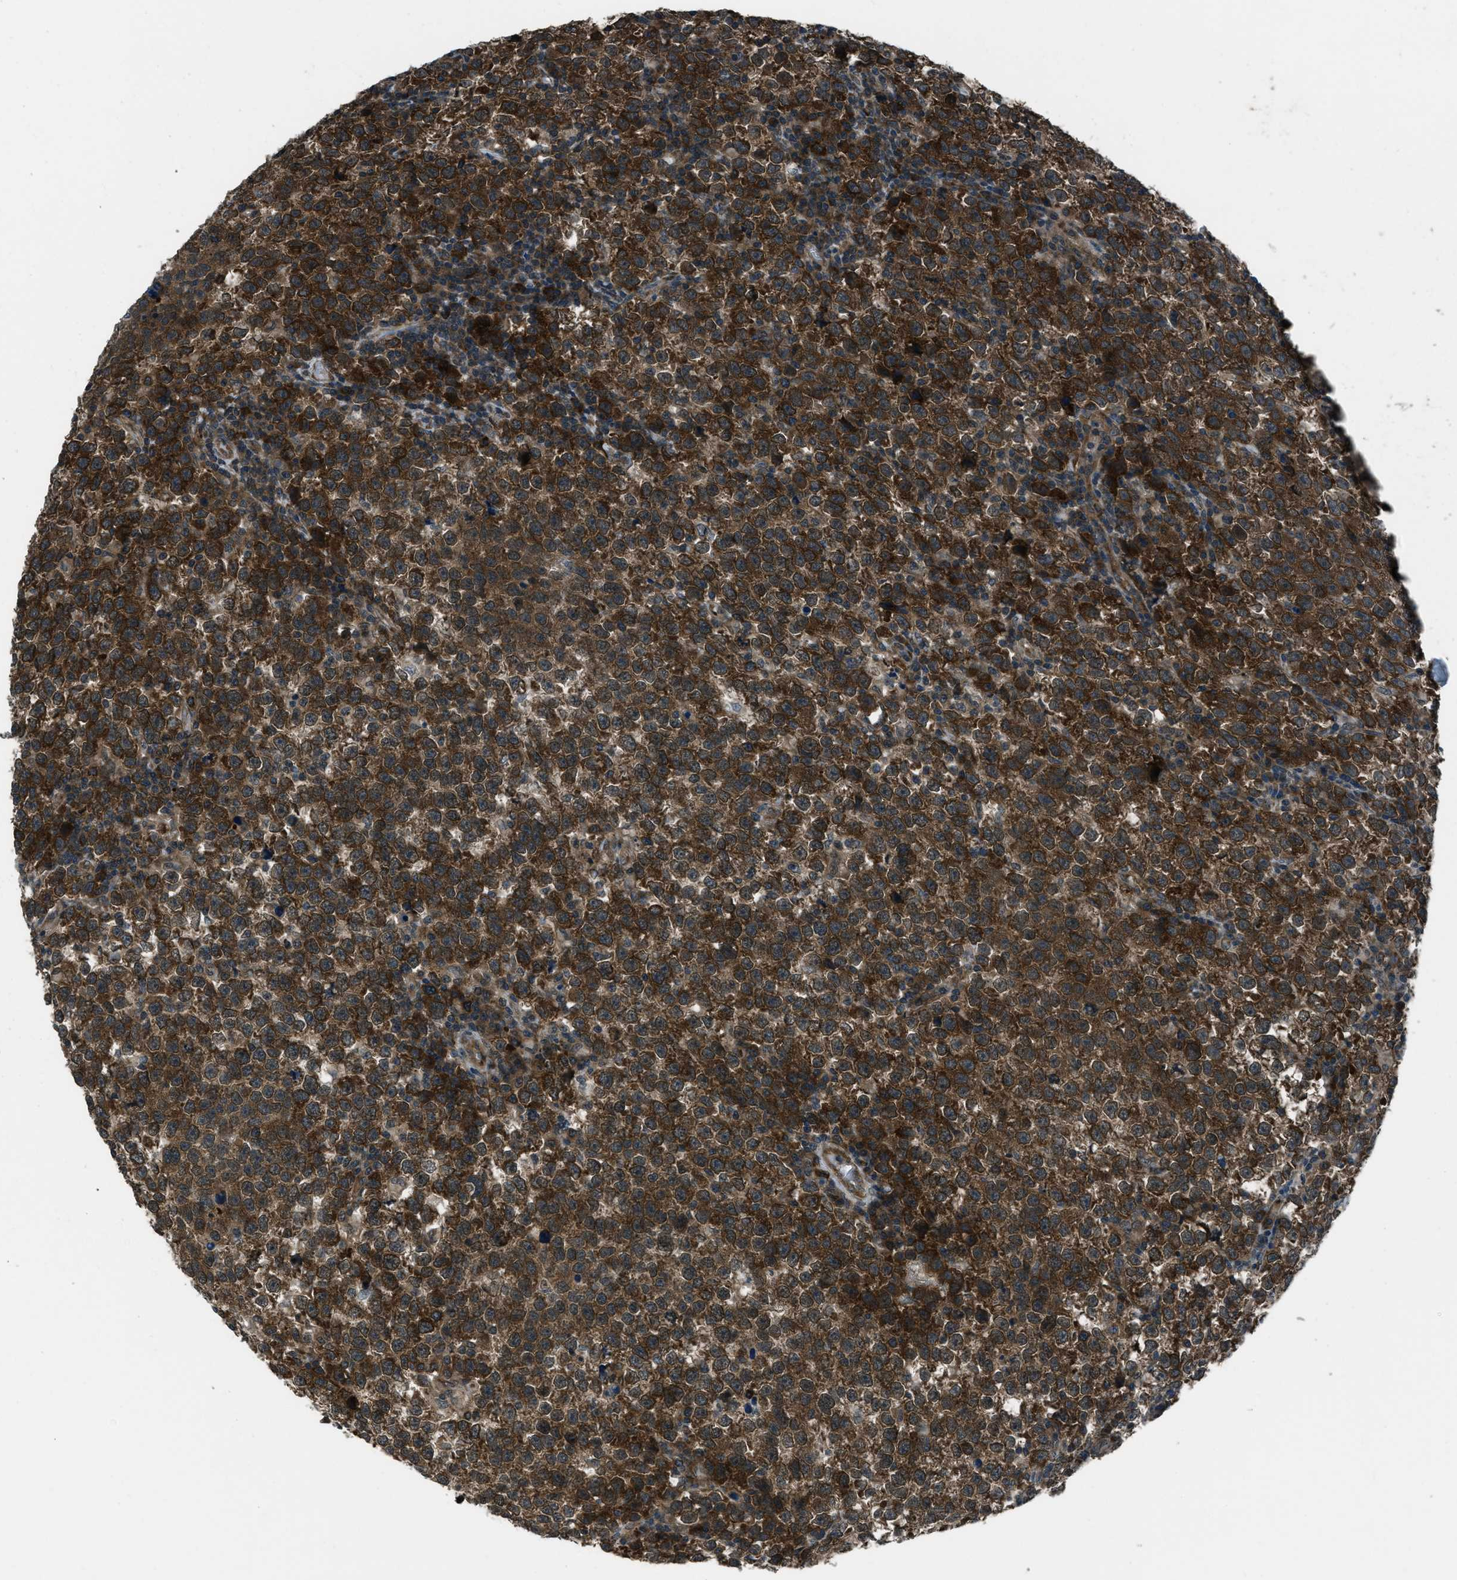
{"staining": {"intensity": "strong", "quantity": ">75%", "location": "cytoplasmic/membranous"}, "tissue": "testis cancer", "cell_type": "Tumor cells", "image_type": "cancer", "snomed": [{"axis": "morphology", "description": "Normal tissue, NOS"}, {"axis": "morphology", "description": "Seminoma, NOS"}, {"axis": "topography", "description": "Testis"}], "caption": "Tumor cells demonstrate strong cytoplasmic/membranous expression in about >75% of cells in testis cancer.", "gene": "ASAP2", "patient": {"sex": "male", "age": 43}}